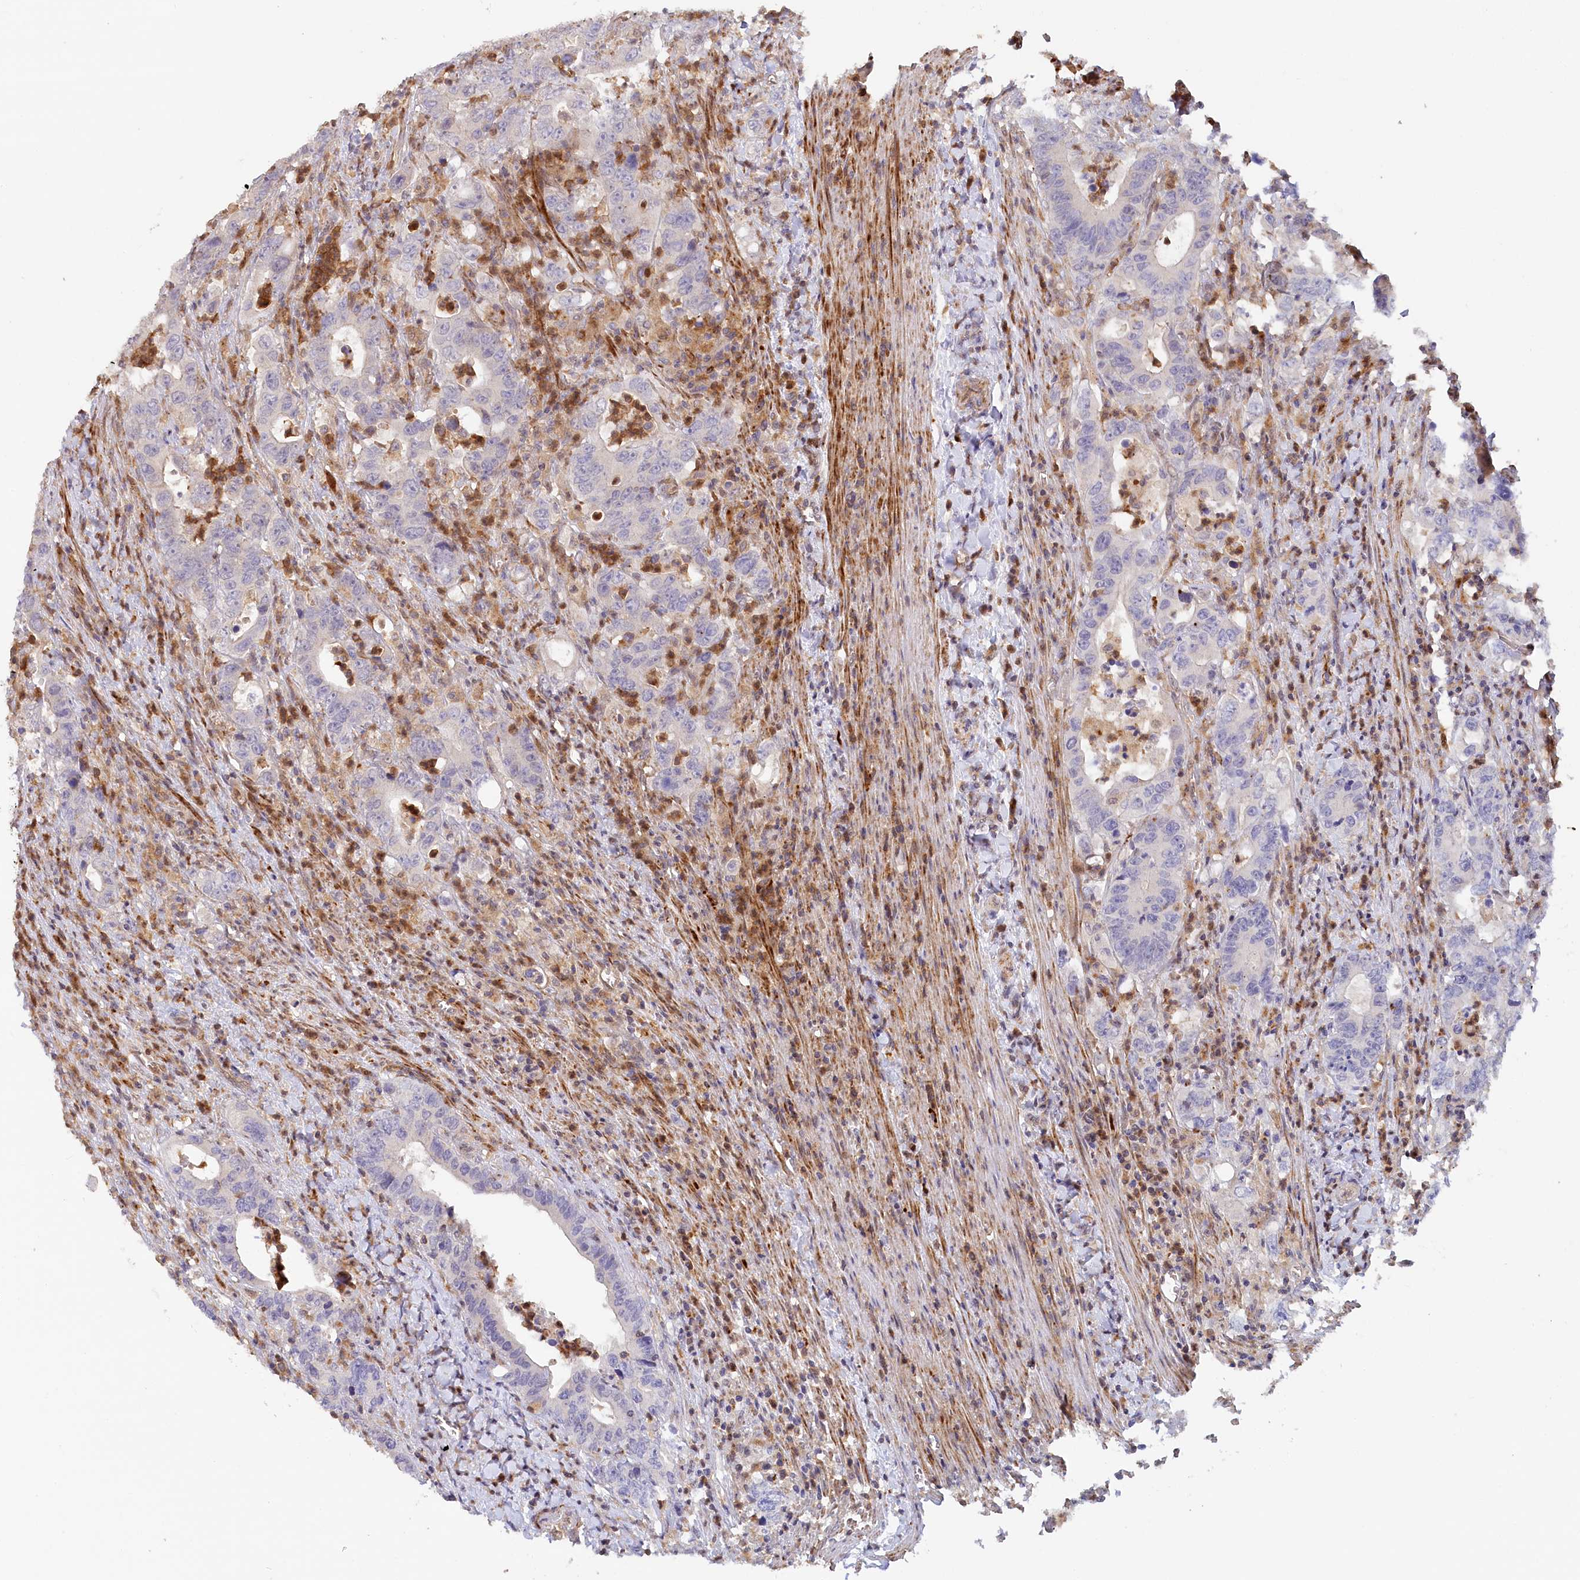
{"staining": {"intensity": "negative", "quantity": "none", "location": "none"}, "tissue": "colorectal cancer", "cell_type": "Tumor cells", "image_type": "cancer", "snomed": [{"axis": "morphology", "description": "Adenocarcinoma, NOS"}, {"axis": "topography", "description": "Colon"}], "caption": "Immunohistochemical staining of human colorectal cancer demonstrates no significant staining in tumor cells.", "gene": "GBE1", "patient": {"sex": "female", "age": 75}}